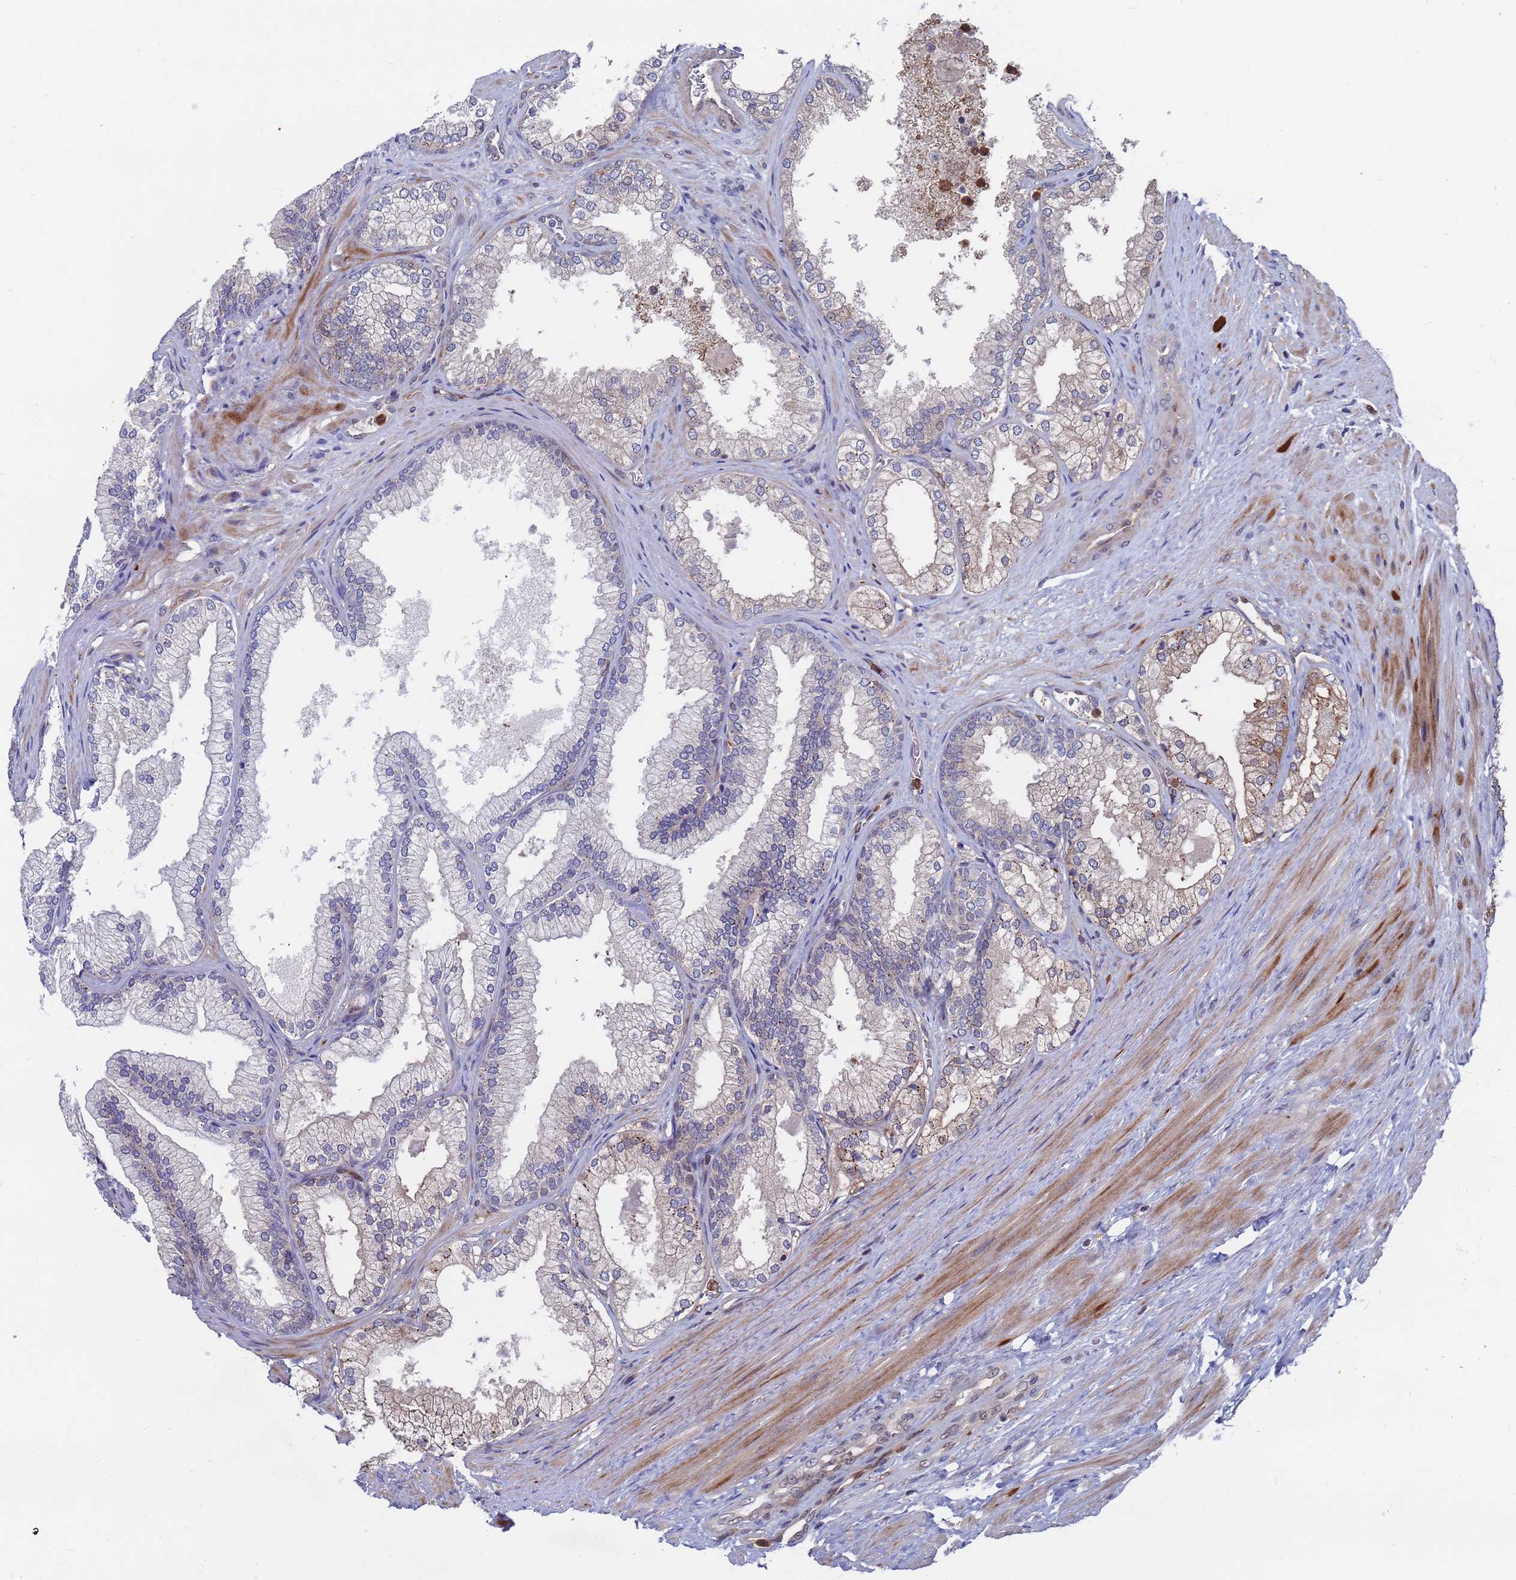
{"staining": {"intensity": "weak", "quantity": "<25%", "location": "cytoplasmic/membranous"}, "tissue": "prostate", "cell_type": "Glandular cells", "image_type": "normal", "snomed": [{"axis": "morphology", "description": "Normal tissue, NOS"}, {"axis": "topography", "description": "Prostate"}], "caption": "Prostate stained for a protein using immunohistochemistry (IHC) exhibits no staining glandular cells.", "gene": "TMBIM6", "patient": {"sex": "male", "age": 76}}